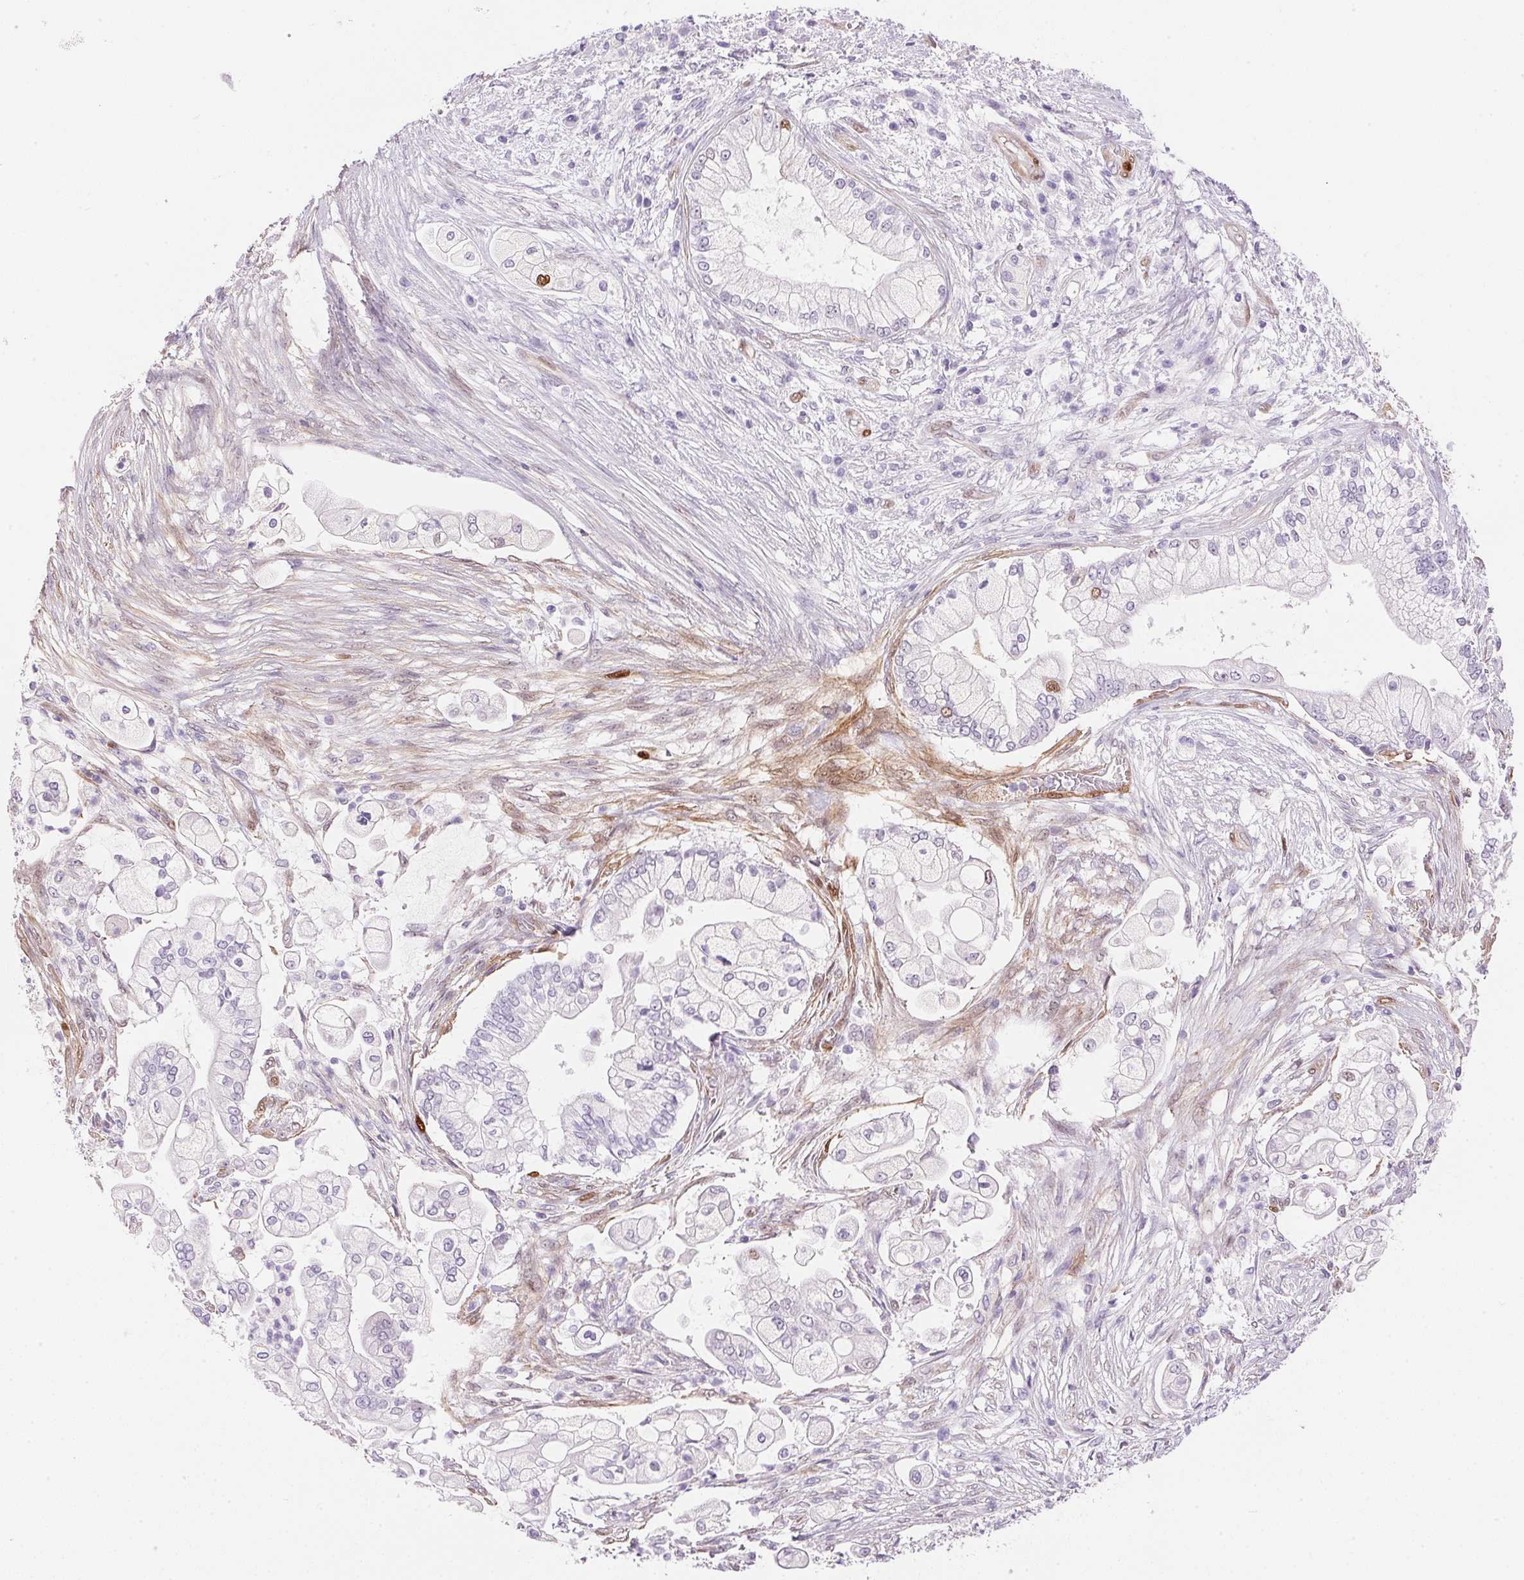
{"staining": {"intensity": "moderate", "quantity": "<25%", "location": "nuclear"}, "tissue": "pancreatic cancer", "cell_type": "Tumor cells", "image_type": "cancer", "snomed": [{"axis": "morphology", "description": "Adenocarcinoma, NOS"}, {"axis": "topography", "description": "Pancreas"}], "caption": "Pancreatic adenocarcinoma tissue exhibits moderate nuclear staining in about <25% of tumor cells, visualized by immunohistochemistry.", "gene": "SMTN", "patient": {"sex": "female", "age": 69}}